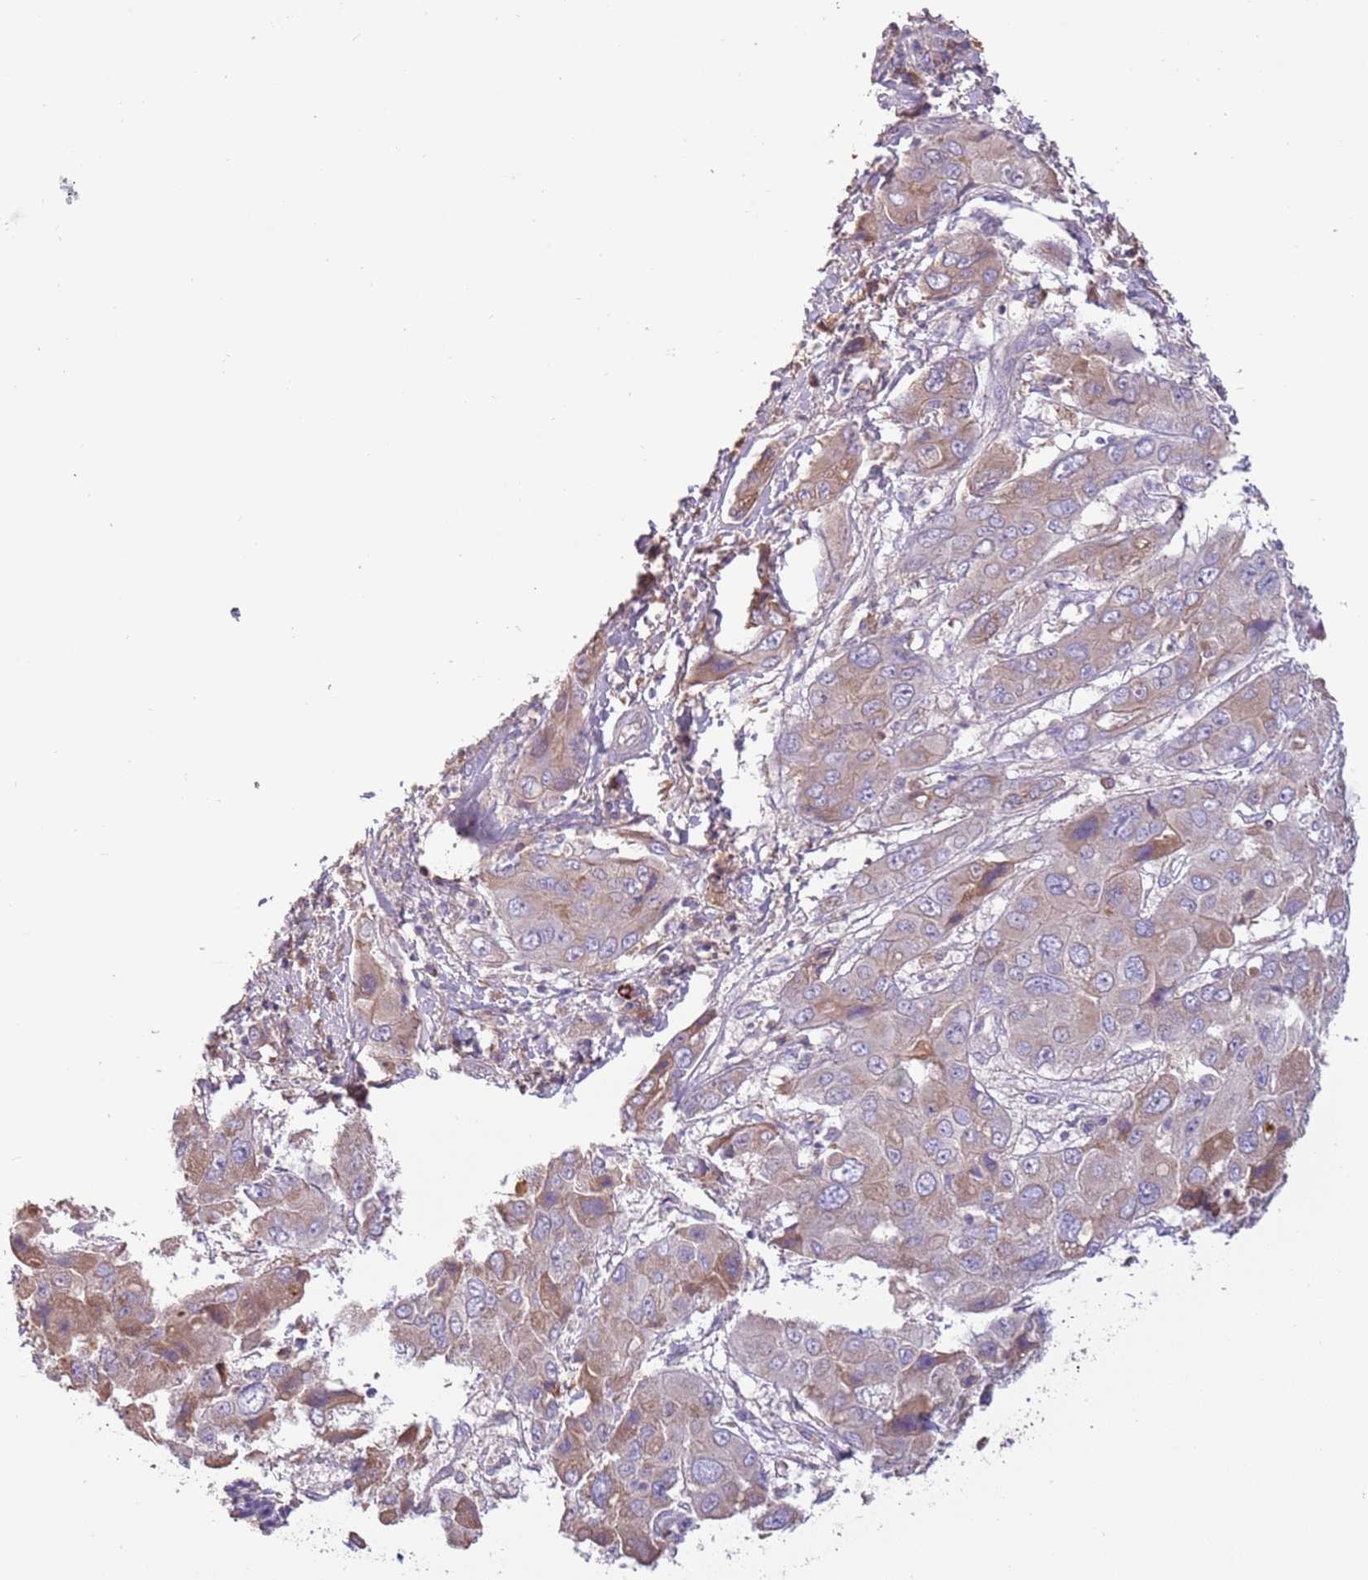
{"staining": {"intensity": "weak", "quantity": "<25%", "location": "cytoplasmic/membranous"}, "tissue": "liver cancer", "cell_type": "Tumor cells", "image_type": "cancer", "snomed": [{"axis": "morphology", "description": "Cholangiocarcinoma"}, {"axis": "topography", "description": "Liver"}], "caption": "The micrograph exhibits no staining of tumor cells in liver cancer. Nuclei are stained in blue.", "gene": "TRMO", "patient": {"sex": "male", "age": 67}}